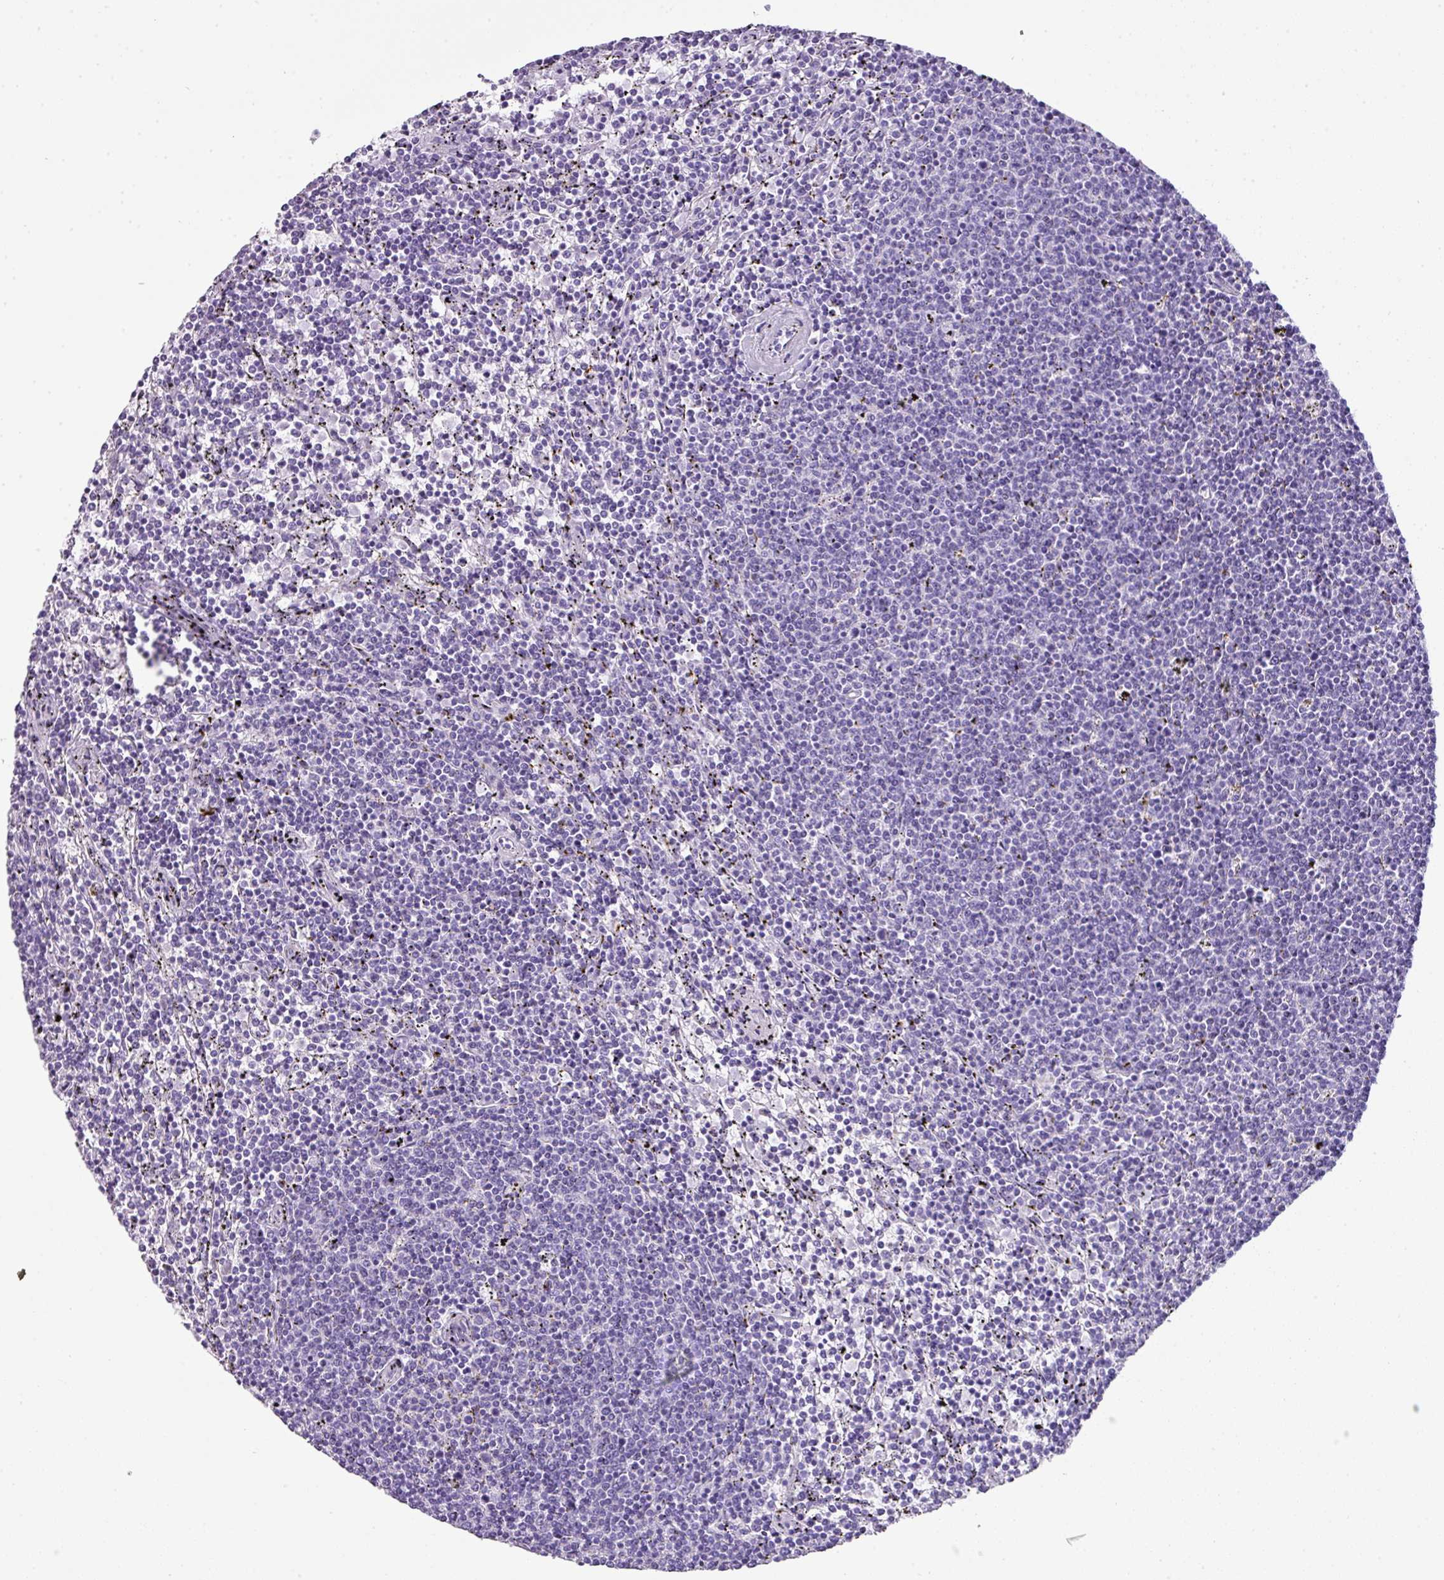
{"staining": {"intensity": "negative", "quantity": "none", "location": "none"}, "tissue": "lymphoma", "cell_type": "Tumor cells", "image_type": "cancer", "snomed": [{"axis": "morphology", "description": "Malignant lymphoma, non-Hodgkin's type, Low grade"}, {"axis": "topography", "description": "Spleen"}], "caption": "IHC of human lymphoma exhibits no staining in tumor cells.", "gene": "TNP1", "patient": {"sex": "female", "age": 50}}